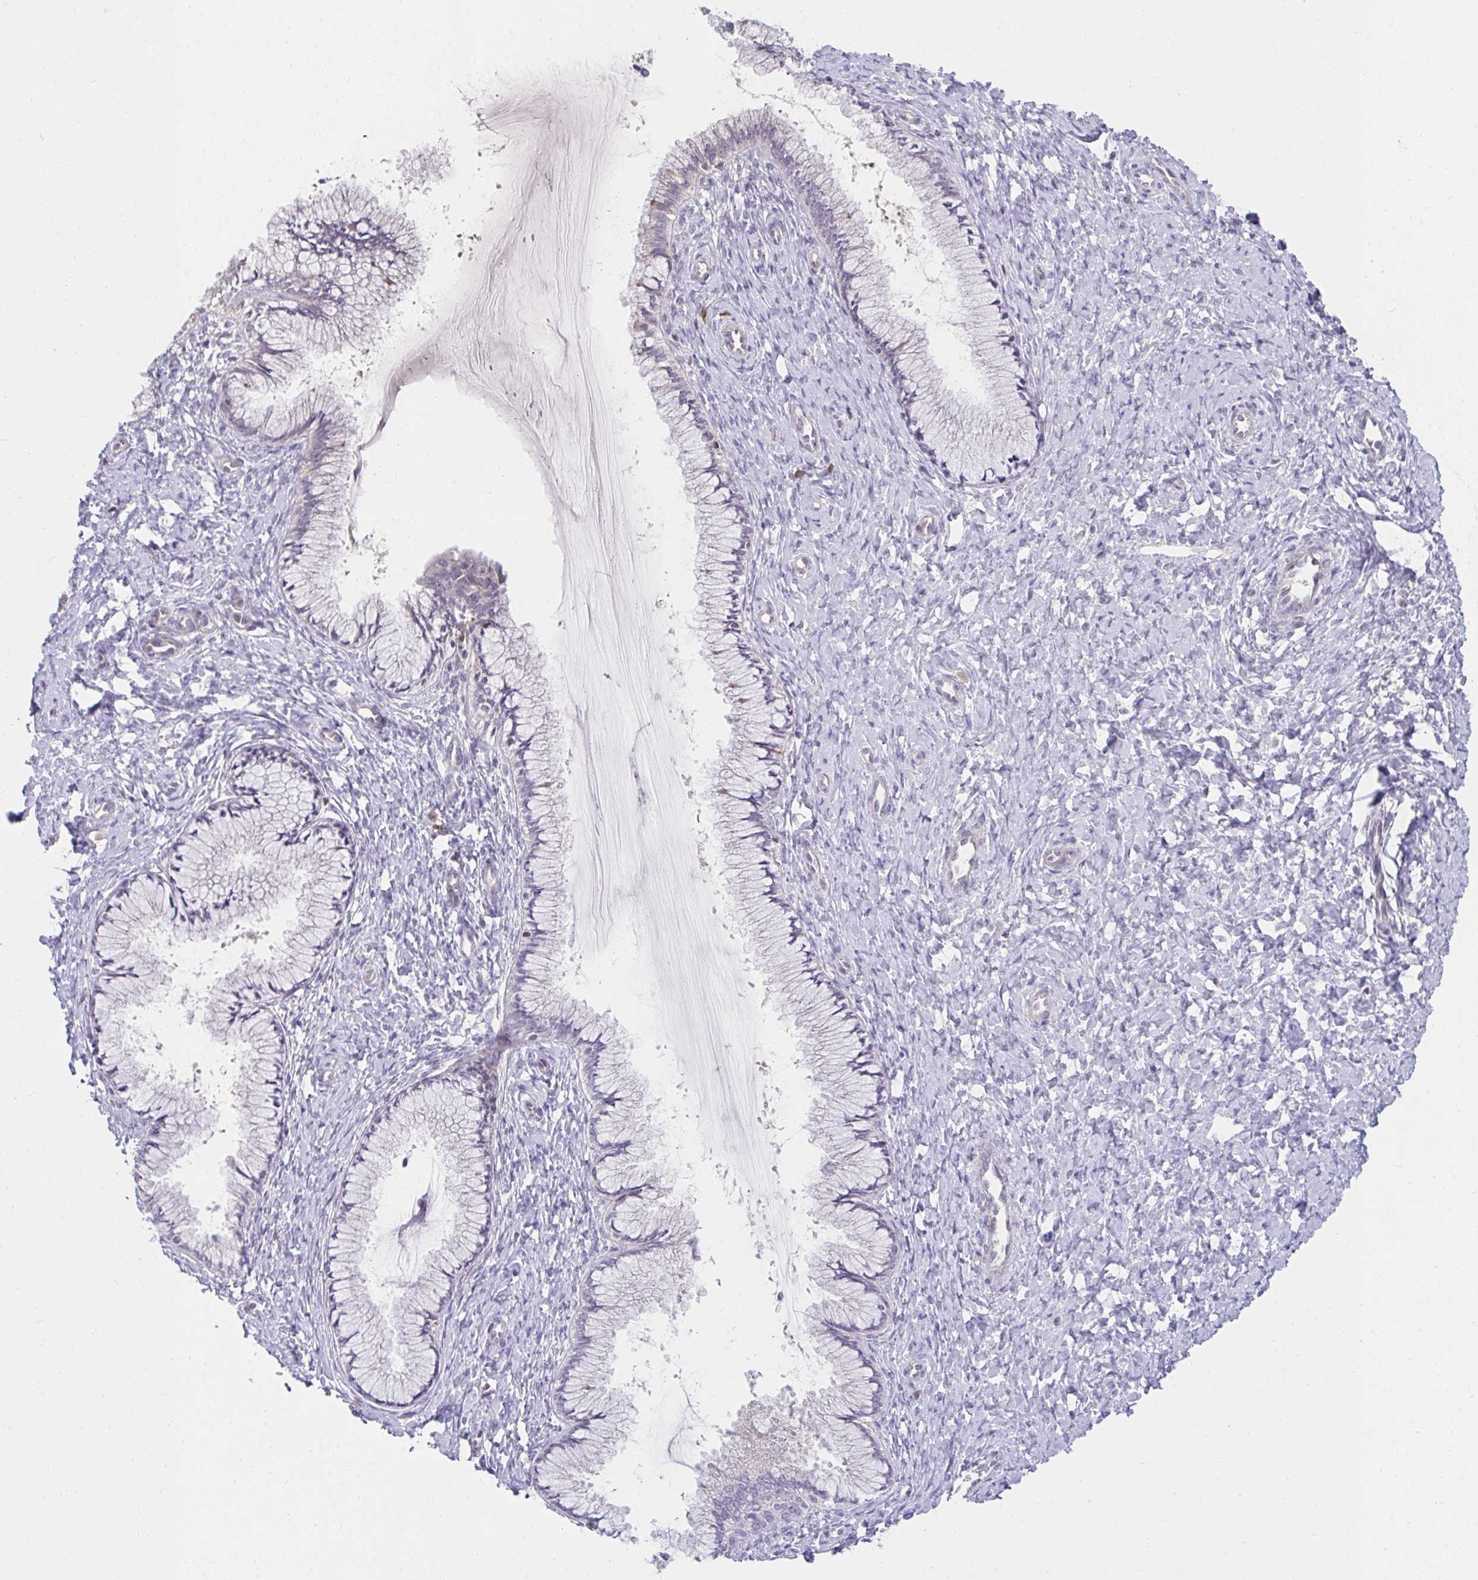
{"staining": {"intensity": "negative", "quantity": "none", "location": "none"}, "tissue": "cervix", "cell_type": "Glandular cells", "image_type": "normal", "snomed": [{"axis": "morphology", "description": "Normal tissue, NOS"}, {"axis": "topography", "description": "Cervix"}], "caption": "High power microscopy photomicrograph of an immunohistochemistry (IHC) micrograph of unremarkable cervix, revealing no significant positivity in glandular cells. (DAB (3,3'-diaminobenzidine) IHC visualized using brightfield microscopy, high magnification).", "gene": "SLAMF7", "patient": {"sex": "female", "age": 37}}